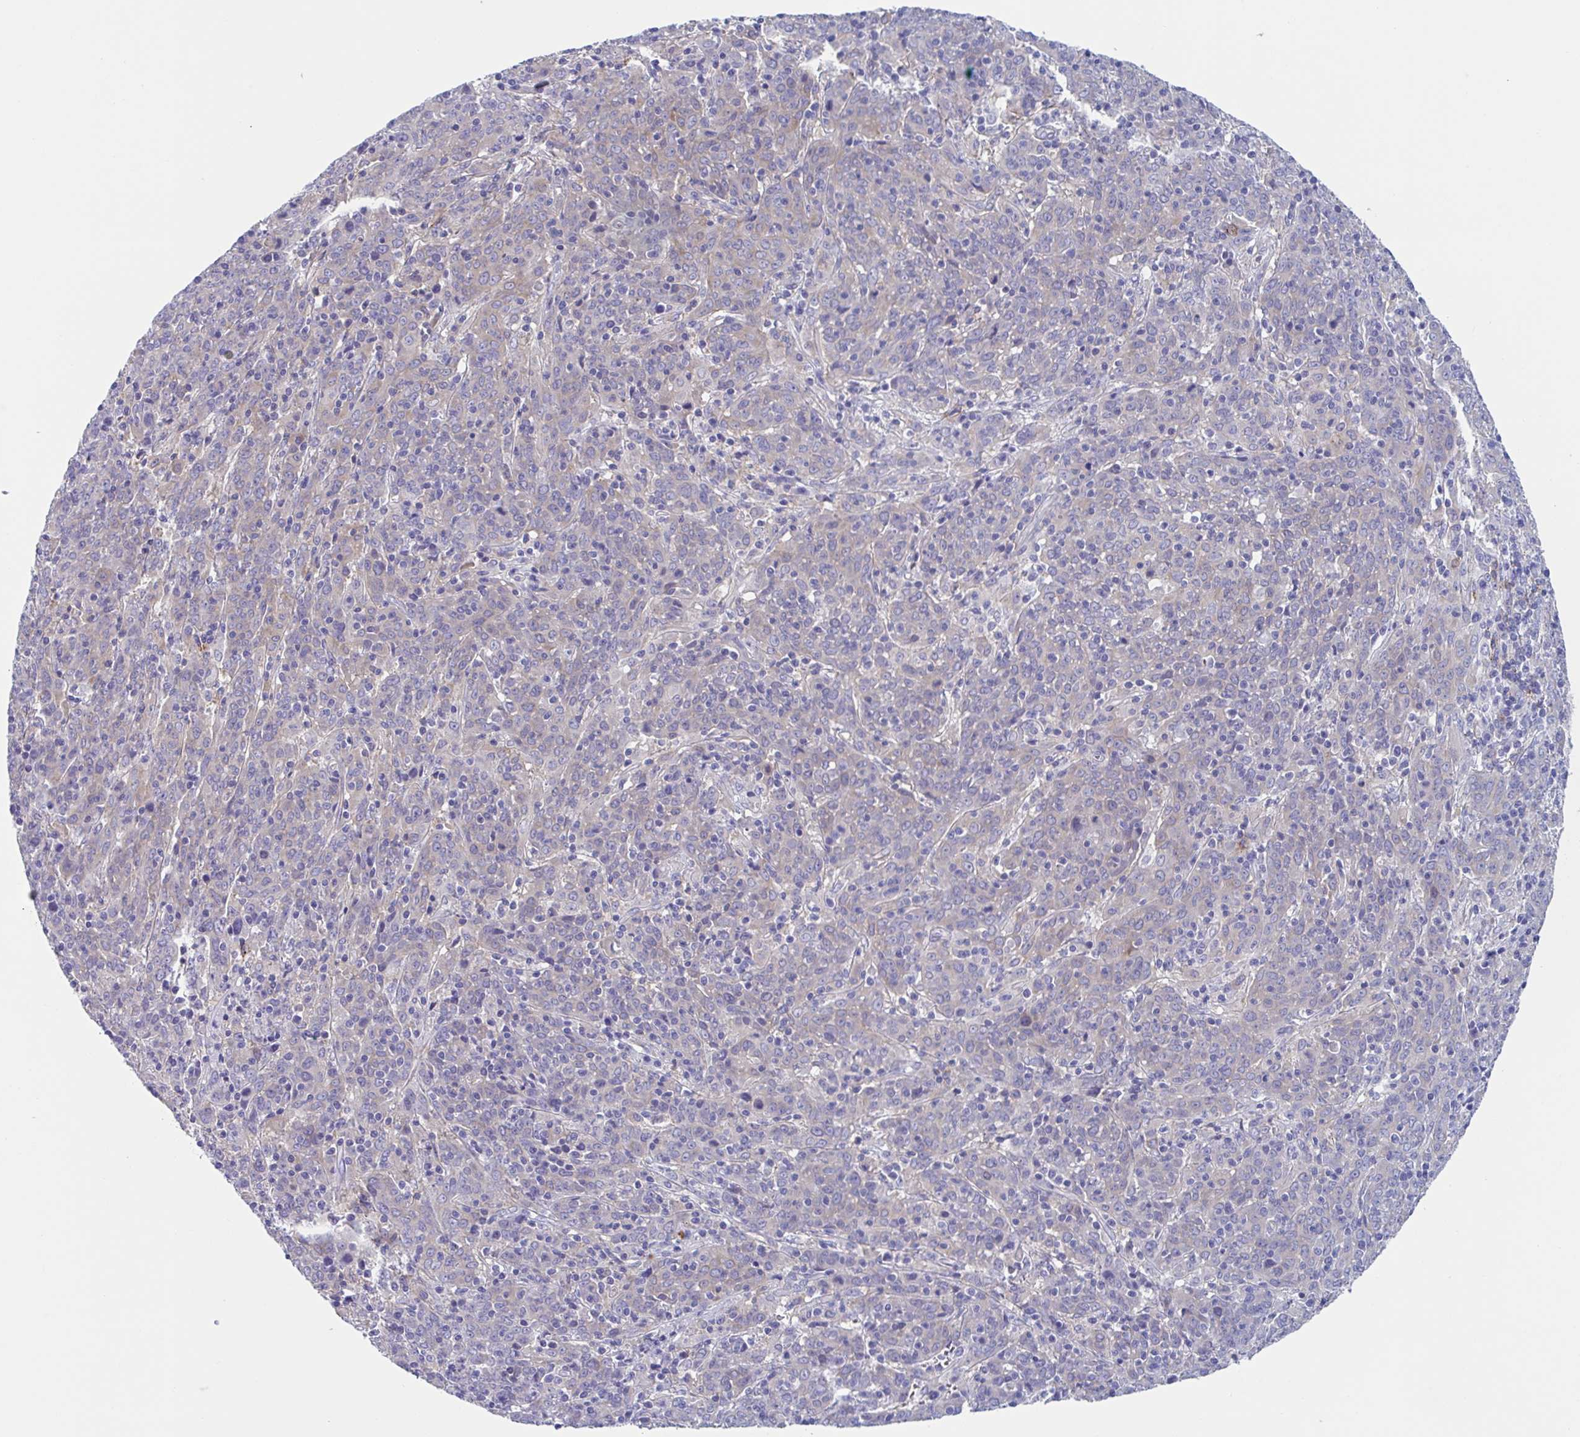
{"staining": {"intensity": "negative", "quantity": "none", "location": "none"}, "tissue": "cervical cancer", "cell_type": "Tumor cells", "image_type": "cancer", "snomed": [{"axis": "morphology", "description": "Squamous cell carcinoma, NOS"}, {"axis": "topography", "description": "Cervix"}], "caption": "Immunohistochemistry (IHC) of cervical squamous cell carcinoma reveals no positivity in tumor cells.", "gene": "LPIN3", "patient": {"sex": "female", "age": 67}}